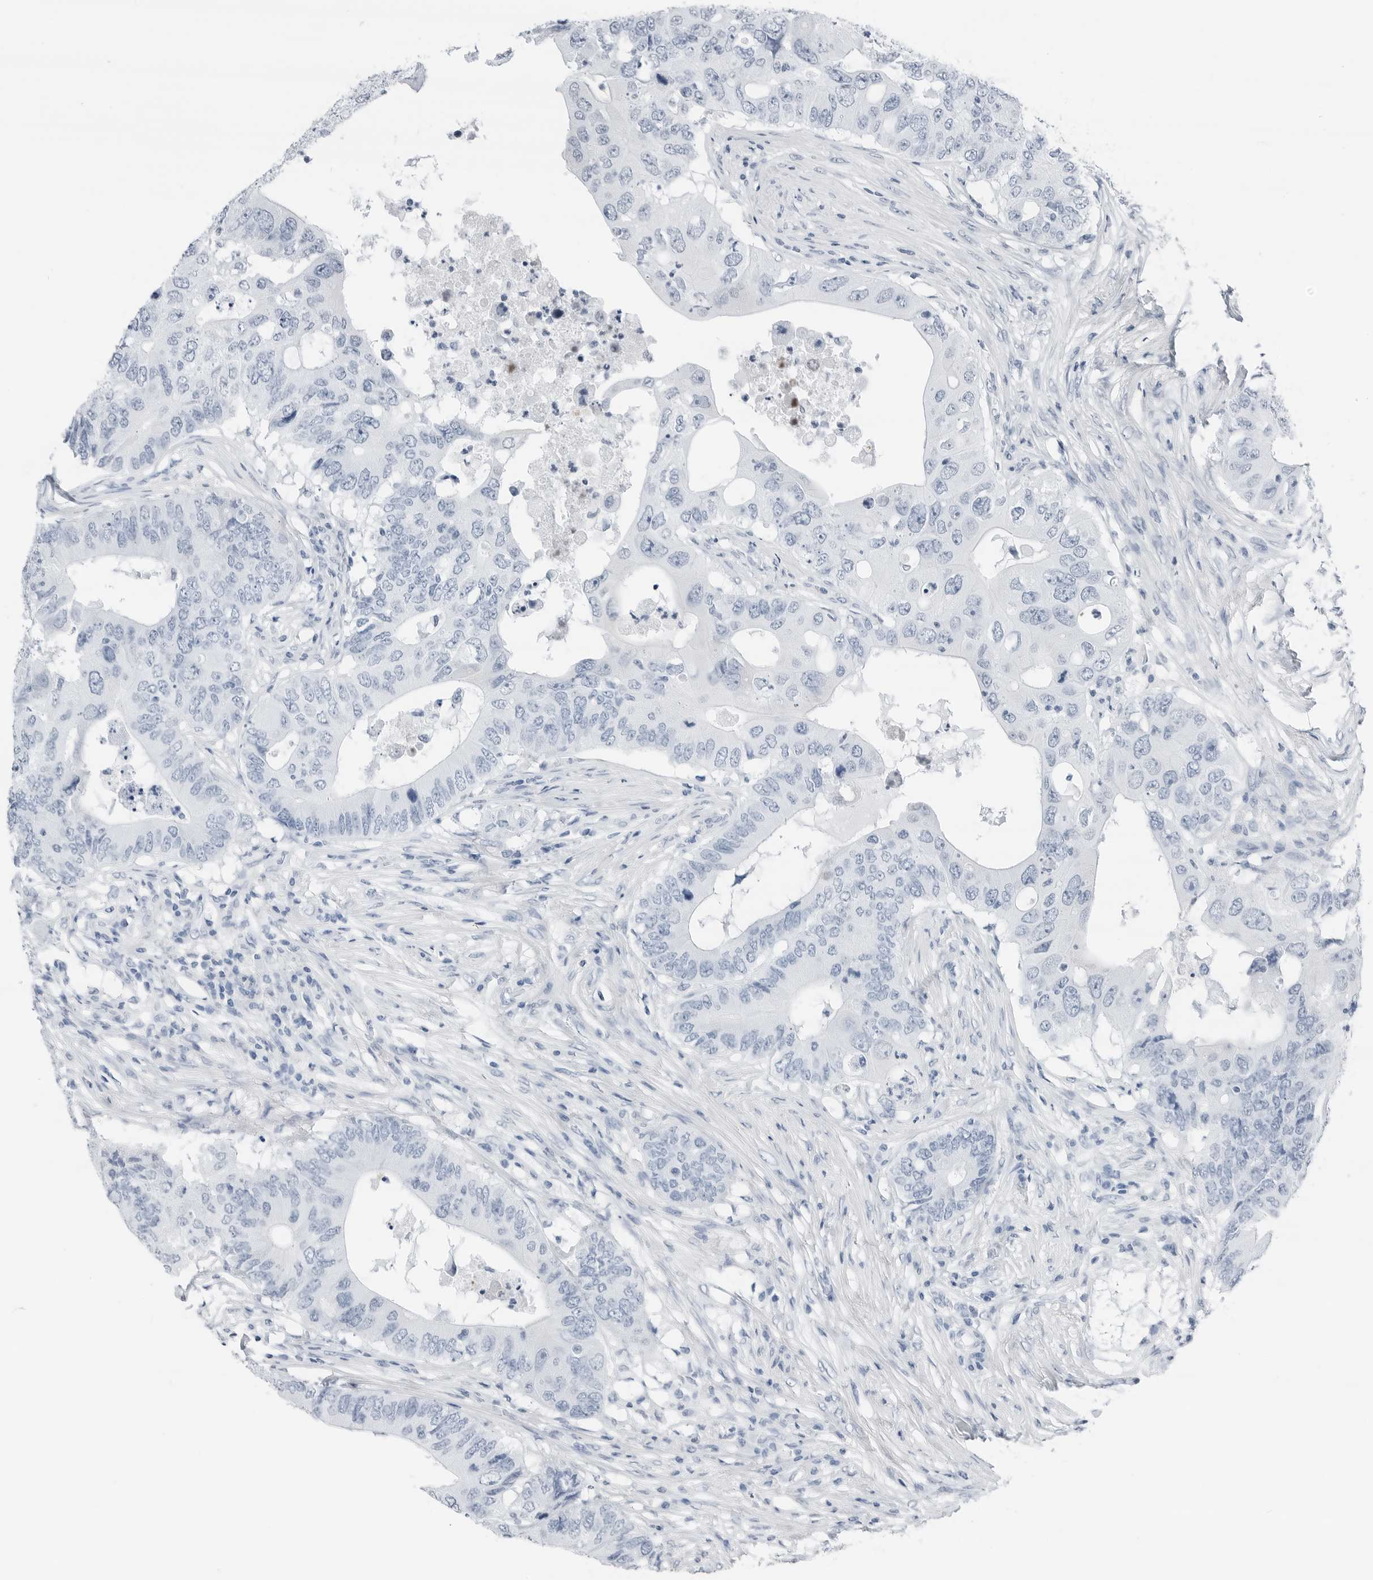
{"staining": {"intensity": "negative", "quantity": "none", "location": "none"}, "tissue": "colorectal cancer", "cell_type": "Tumor cells", "image_type": "cancer", "snomed": [{"axis": "morphology", "description": "Adenocarcinoma, NOS"}, {"axis": "topography", "description": "Colon"}], "caption": "A photomicrograph of human colorectal cancer is negative for staining in tumor cells.", "gene": "SLPI", "patient": {"sex": "male", "age": 71}}